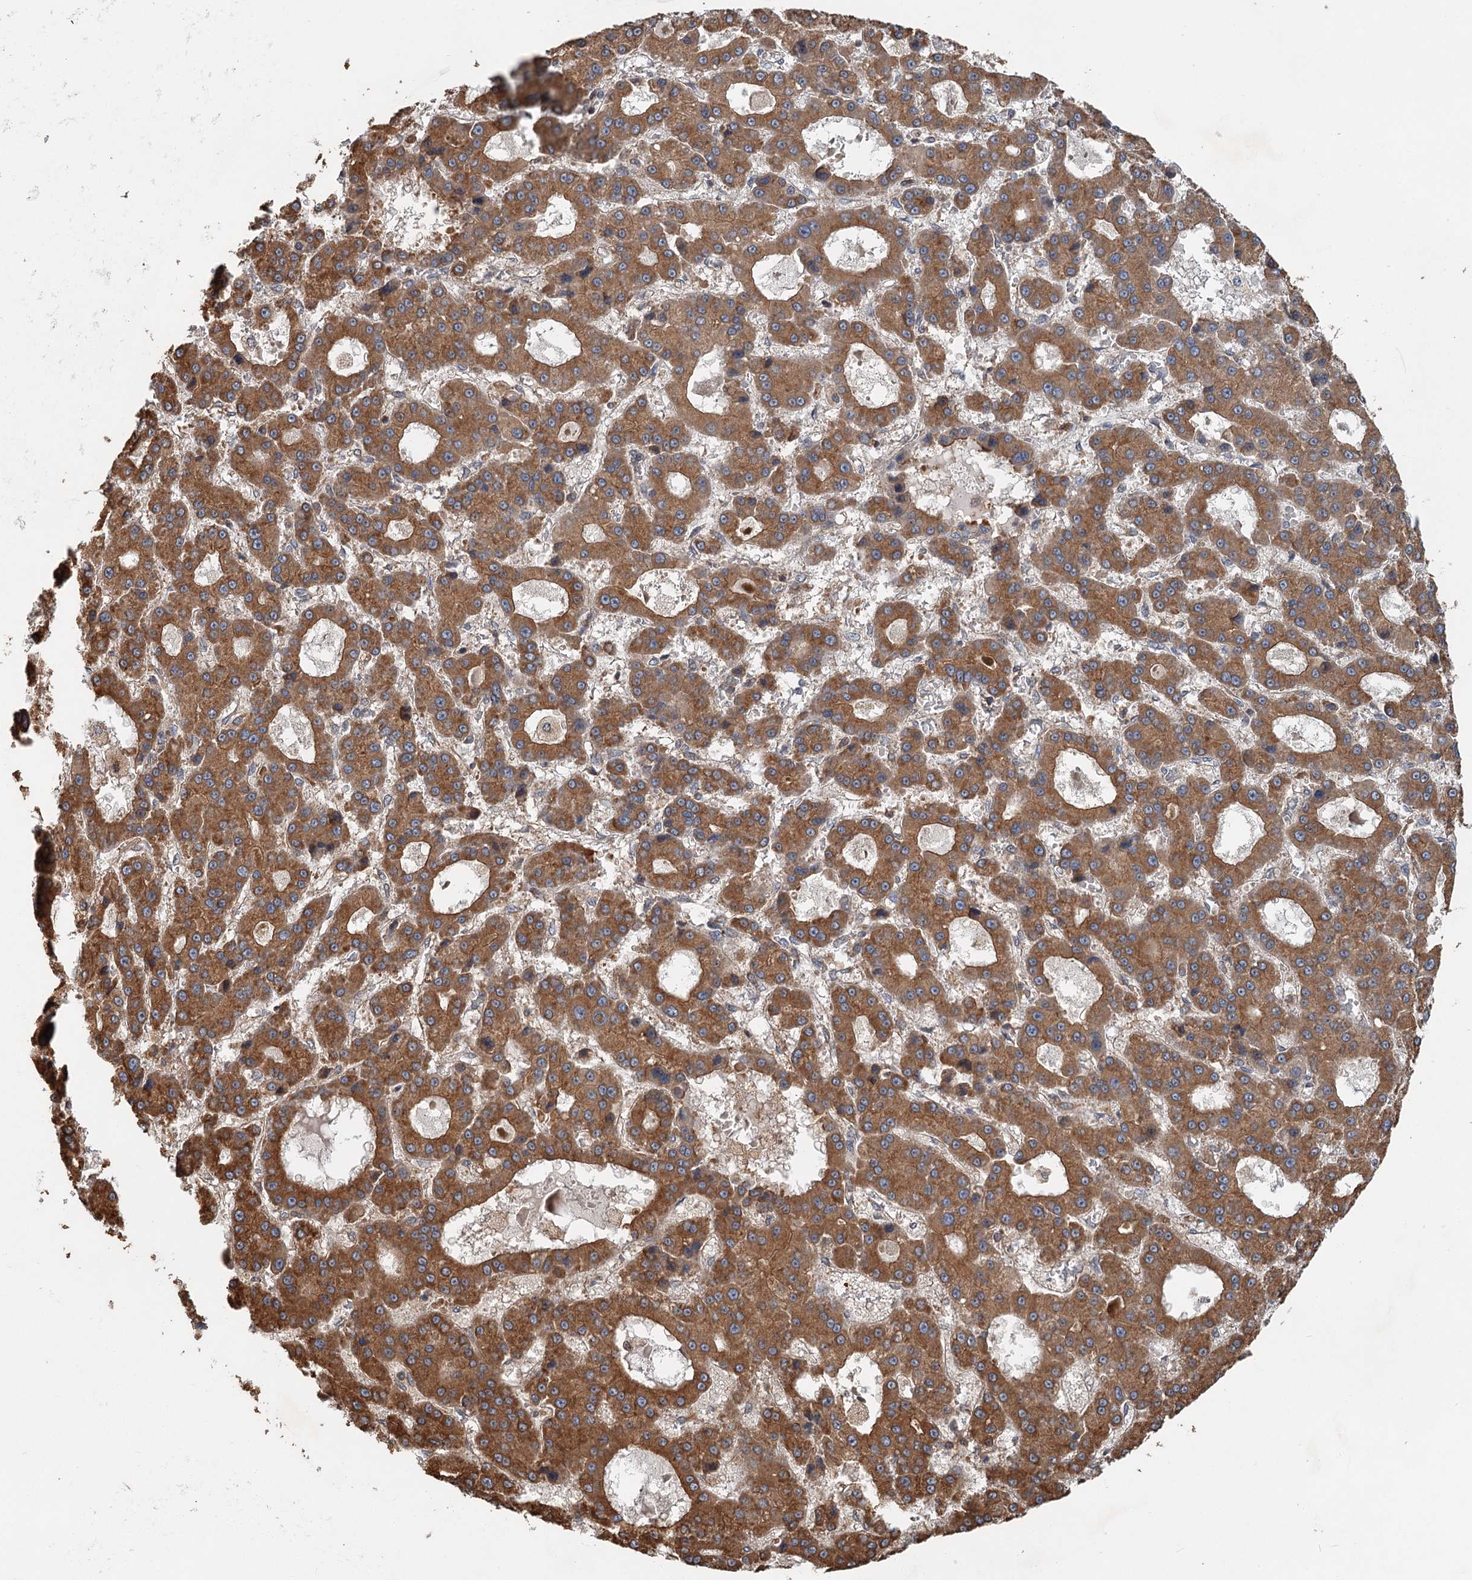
{"staining": {"intensity": "strong", "quantity": ">75%", "location": "cytoplasmic/membranous"}, "tissue": "liver cancer", "cell_type": "Tumor cells", "image_type": "cancer", "snomed": [{"axis": "morphology", "description": "Carcinoma, Hepatocellular, NOS"}, {"axis": "topography", "description": "Liver"}], "caption": "Liver hepatocellular carcinoma tissue reveals strong cytoplasmic/membranous expression in approximately >75% of tumor cells", "gene": "ZNF527", "patient": {"sex": "male", "age": 70}}